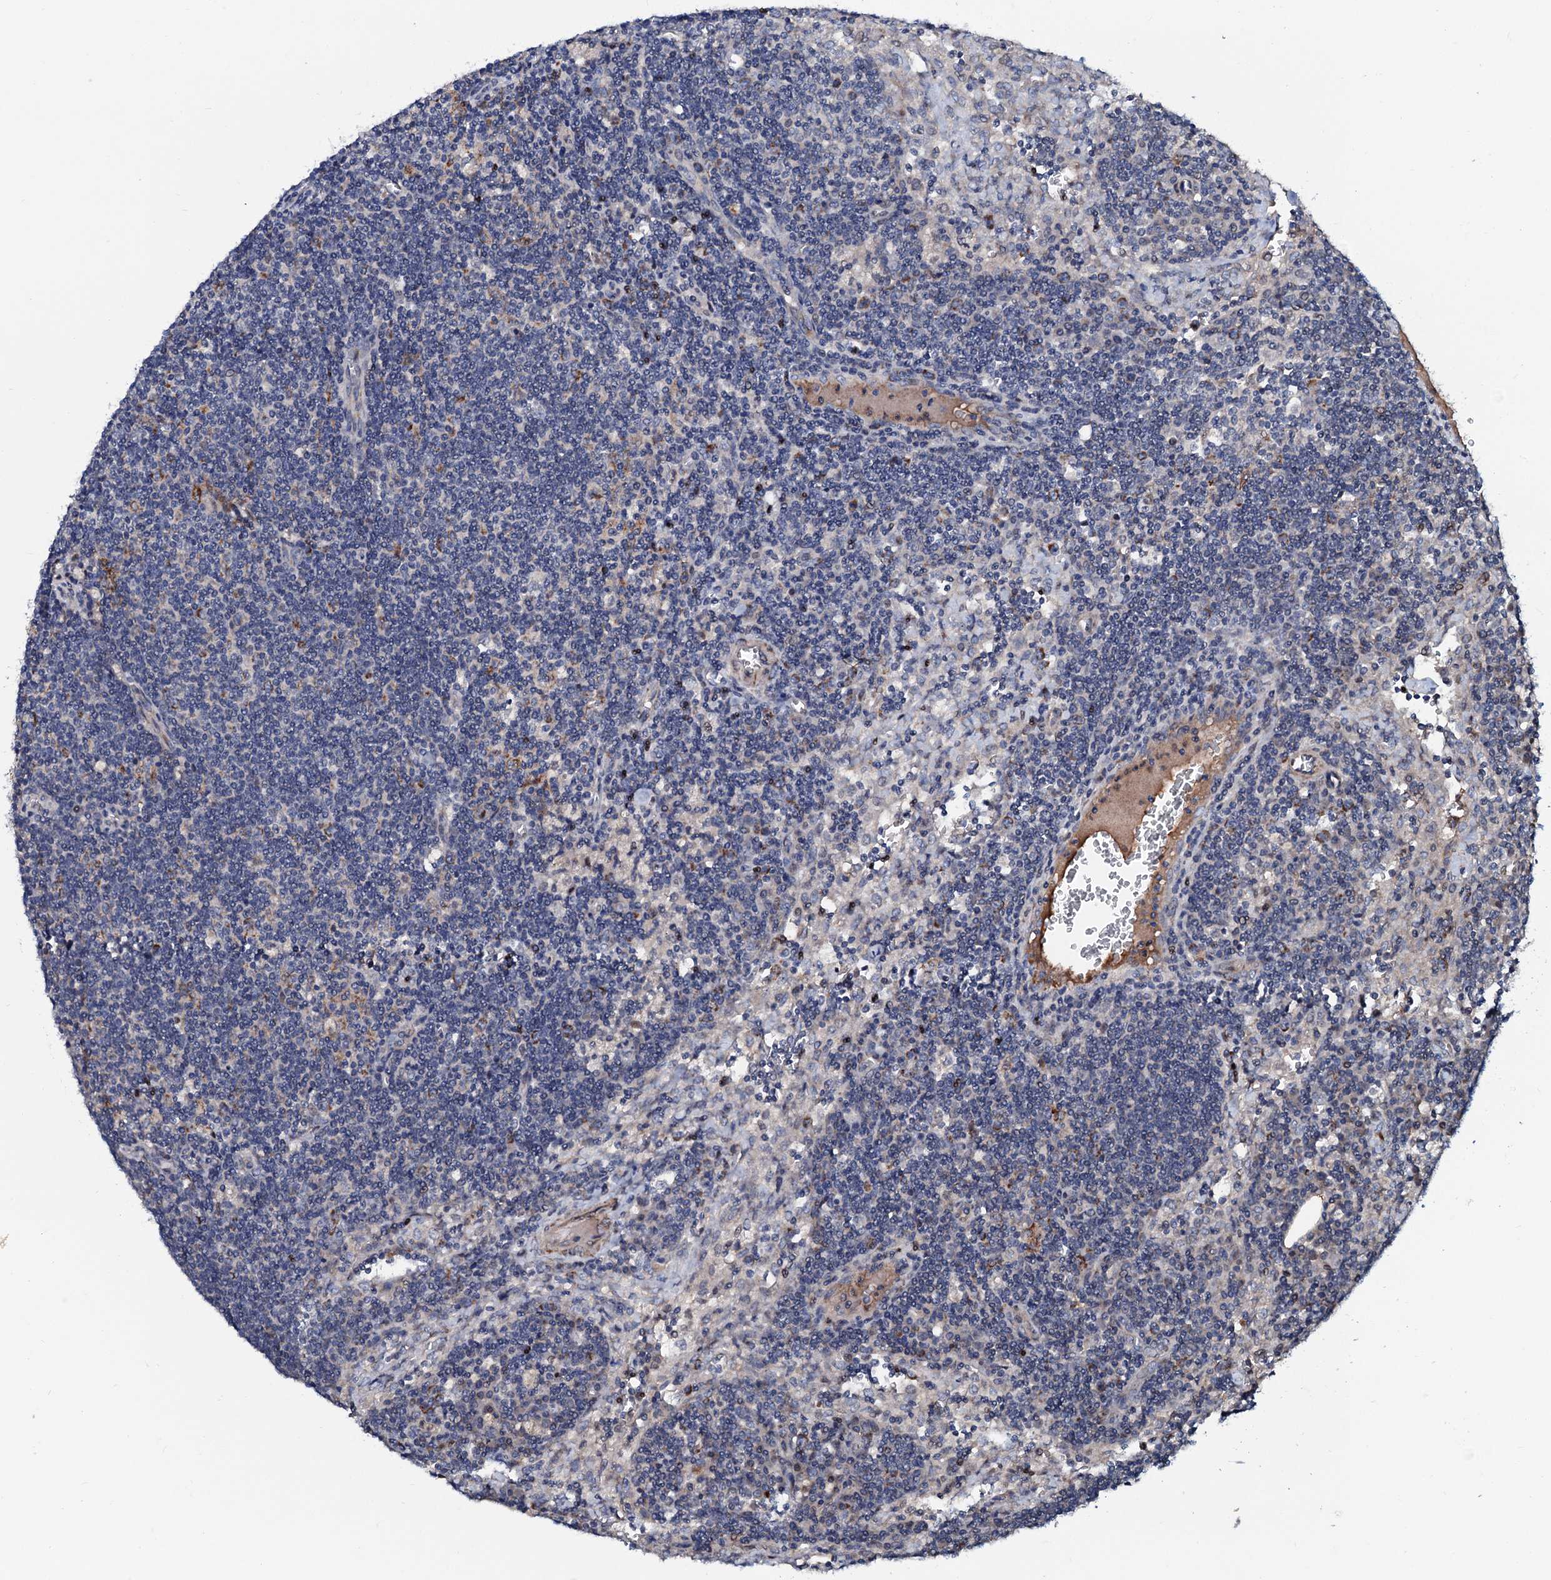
{"staining": {"intensity": "negative", "quantity": "none", "location": "none"}, "tissue": "lymph node", "cell_type": "Germinal center cells", "image_type": "normal", "snomed": [{"axis": "morphology", "description": "Normal tissue, NOS"}, {"axis": "topography", "description": "Lymph node"}], "caption": "Protein analysis of normal lymph node reveals no significant expression in germinal center cells.", "gene": "PPP1R3D", "patient": {"sex": "male", "age": 58}}